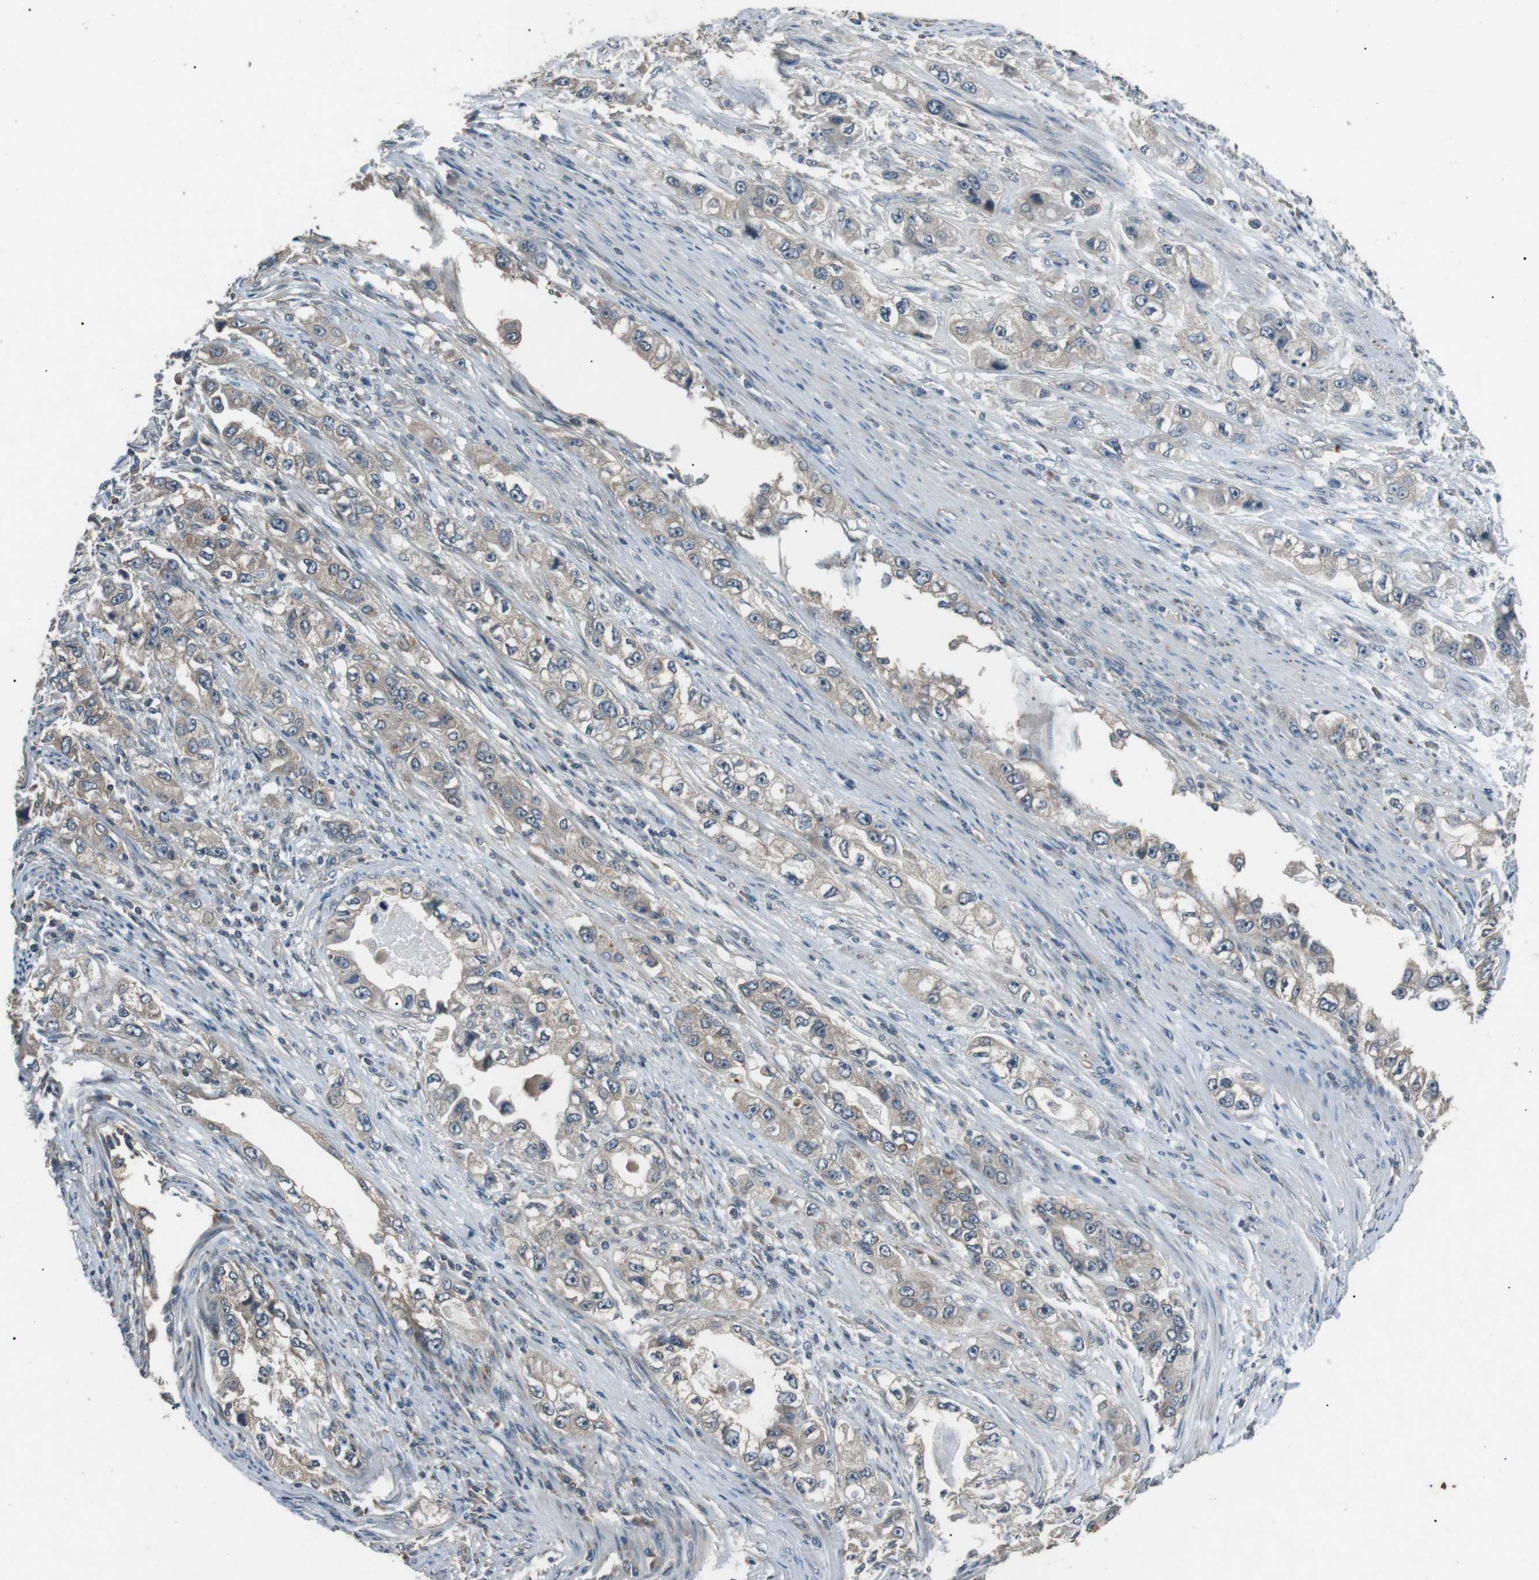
{"staining": {"intensity": "negative", "quantity": "none", "location": "none"}, "tissue": "stomach cancer", "cell_type": "Tumor cells", "image_type": "cancer", "snomed": [{"axis": "morphology", "description": "Adenocarcinoma, NOS"}, {"axis": "topography", "description": "Stomach, lower"}], "caption": "The micrograph exhibits no staining of tumor cells in stomach cancer.", "gene": "NEK7", "patient": {"sex": "female", "age": 93}}